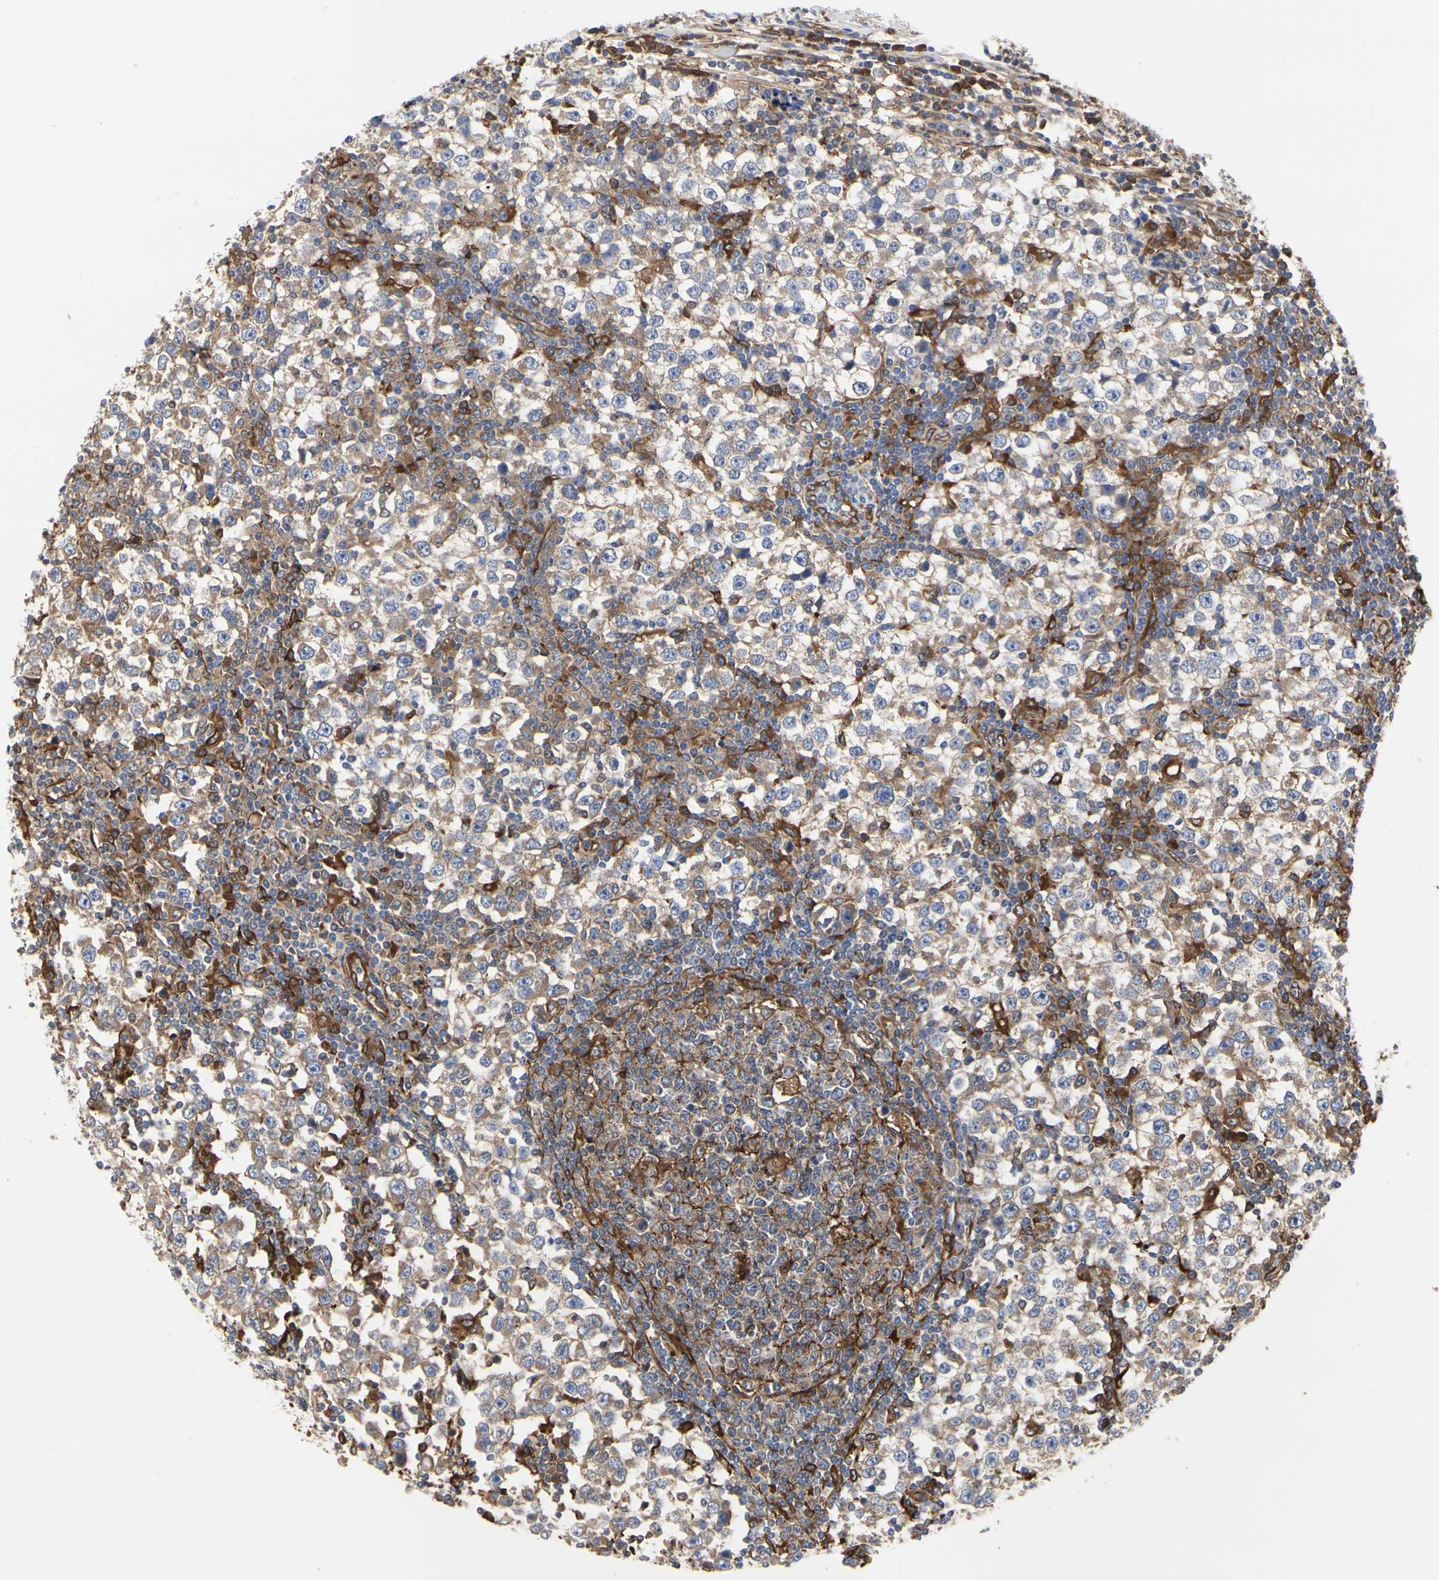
{"staining": {"intensity": "weak", "quantity": ">75%", "location": "cytoplasmic/membranous"}, "tissue": "testis cancer", "cell_type": "Tumor cells", "image_type": "cancer", "snomed": [{"axis": "morphology", "description": "Seminoma, NOS"}, {"axis": "topography", "description": "Testis"}], "caption": "There is low levels of weak cytoplasmic/membranous positivity in tumor cells of seminoma (testis), as demonstrated by immunohistochemical staining (brown color).", "gene": "C3orf52", "patient": {"sex": "male", "age": 65}}